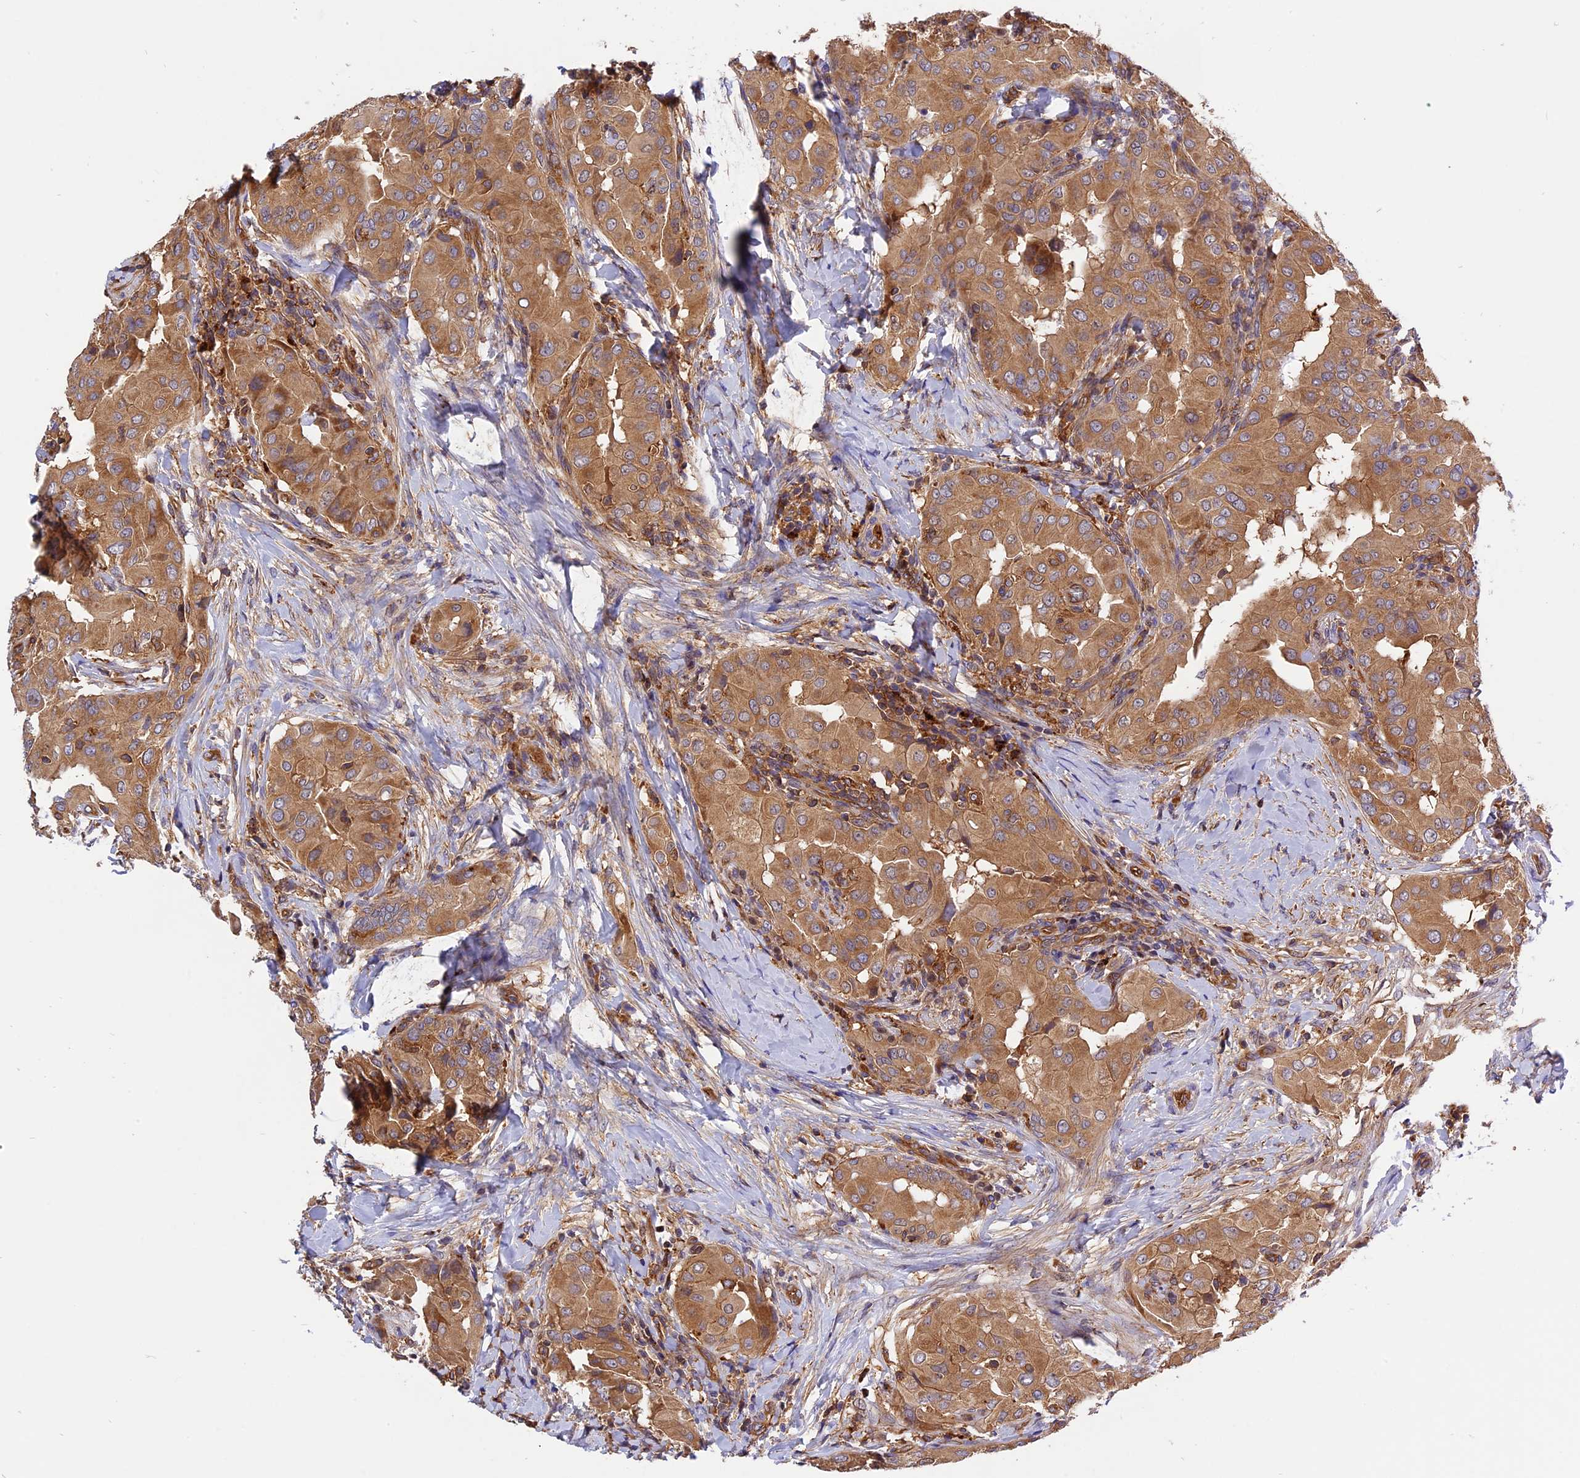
{"staining": {"intensity": "moderate", "quantity": ">75%", "location": "cytoplasmic/membranous"}, "tissue": "thyroid cancer", "cell_type": "Tumor cells", "image_type": "cancer", "snomed": [{"axis": "morphology", "description": "Papillary adenocarcinoma, NOS"}, {"axis": "topography", "description": "Thyroid gland"}], "caption": "Immunohistochemistry (IHC) of human thyroid cancer (papillary adenocarcinoma) demonstrates medium levels of moderate cytoplasmic/membranous staining in about >75% of tumor cells.", "gene": "C5orf22", "patient": {"sex": "male", "age": 33}}